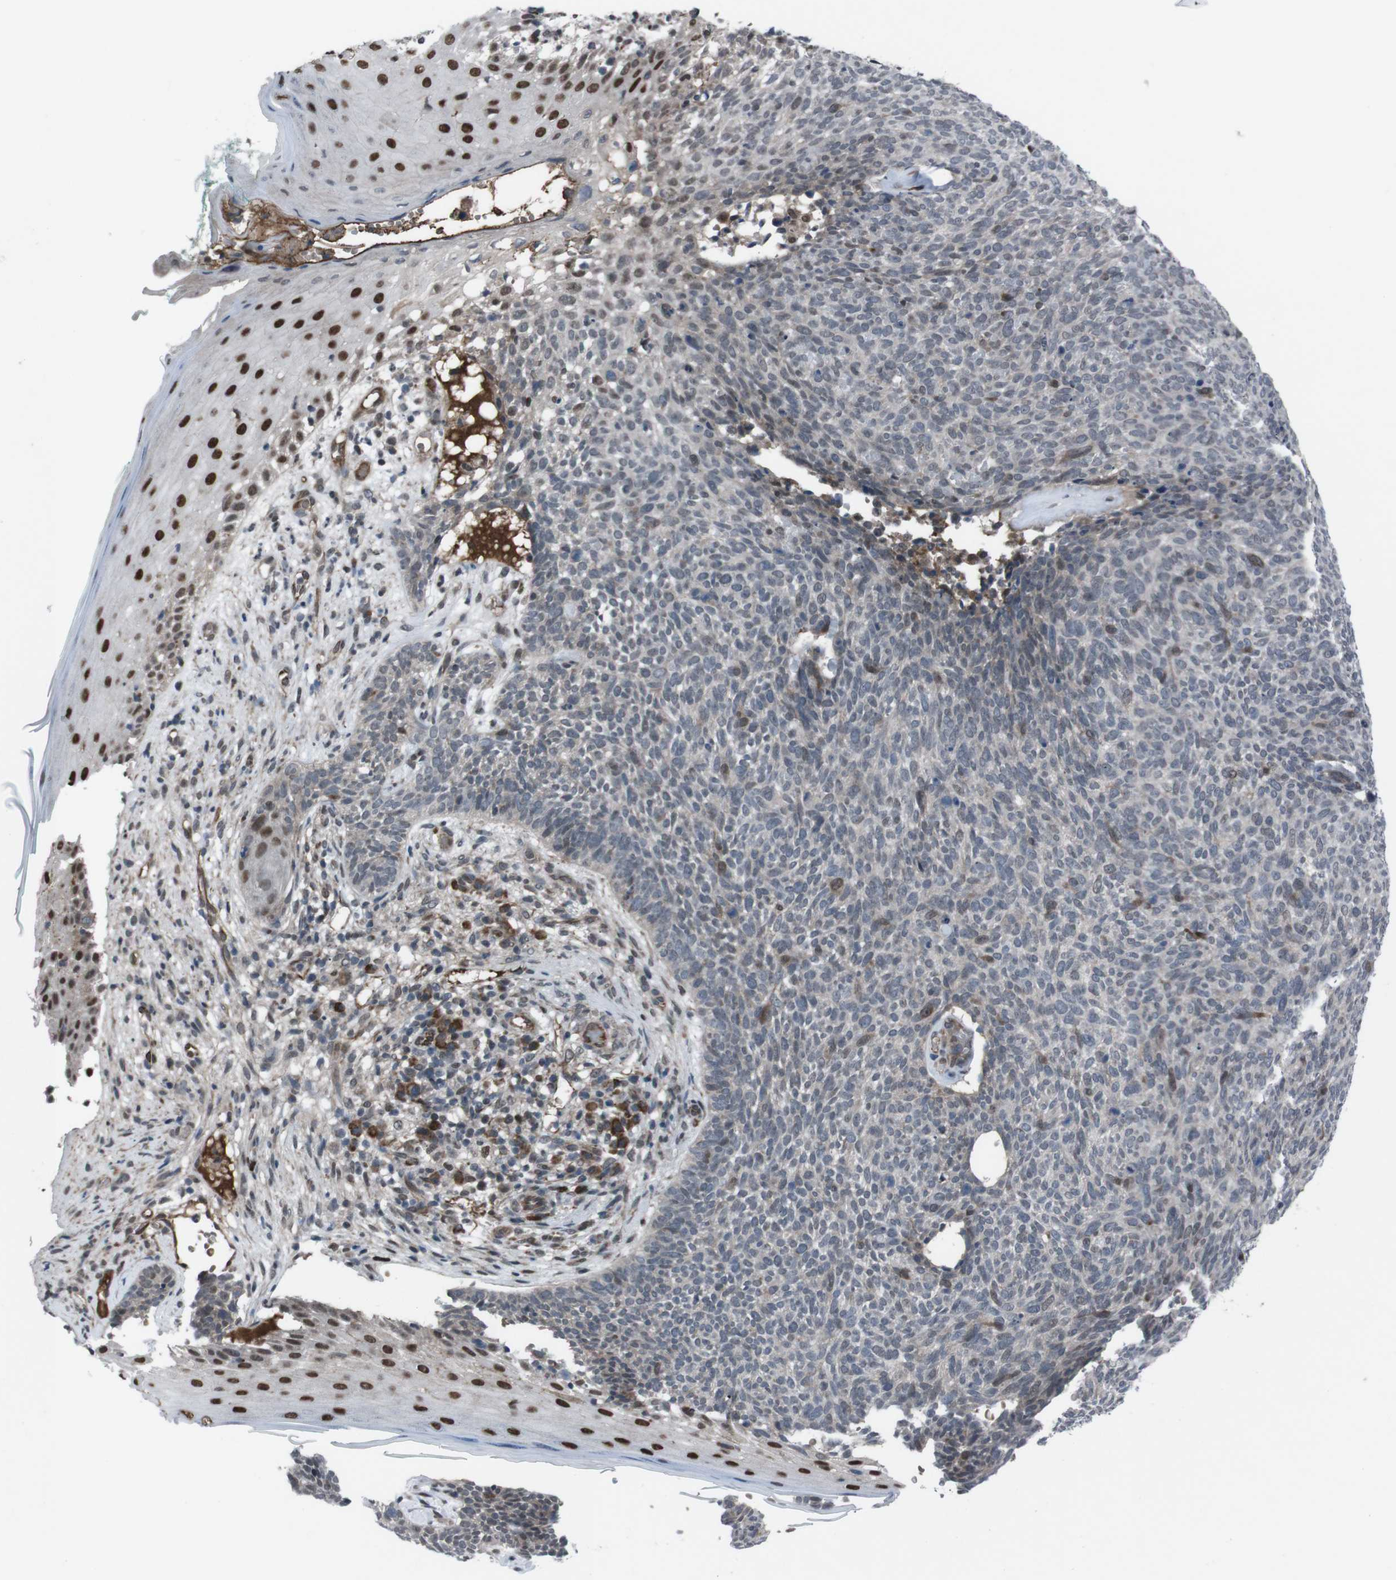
{"staining": {"intensity": "moderate", "quantity": "<25%", "location": "nuclear"}, "tissue": "skin cancer", "cell_type": "Tumor cells", "image_type": "cancer", "snomed": [{"axis": "morphology", "description": "Basal cell carcinoma"}, {"axis": "topography", "description": "Skin"}], "caption": "Tumor cells show low levels of moderate nuclear positivity in approximately <25% of cells in human skin cancer.", "gene": "SS18L1", "patient": {"sex": "female", "age": 84}}